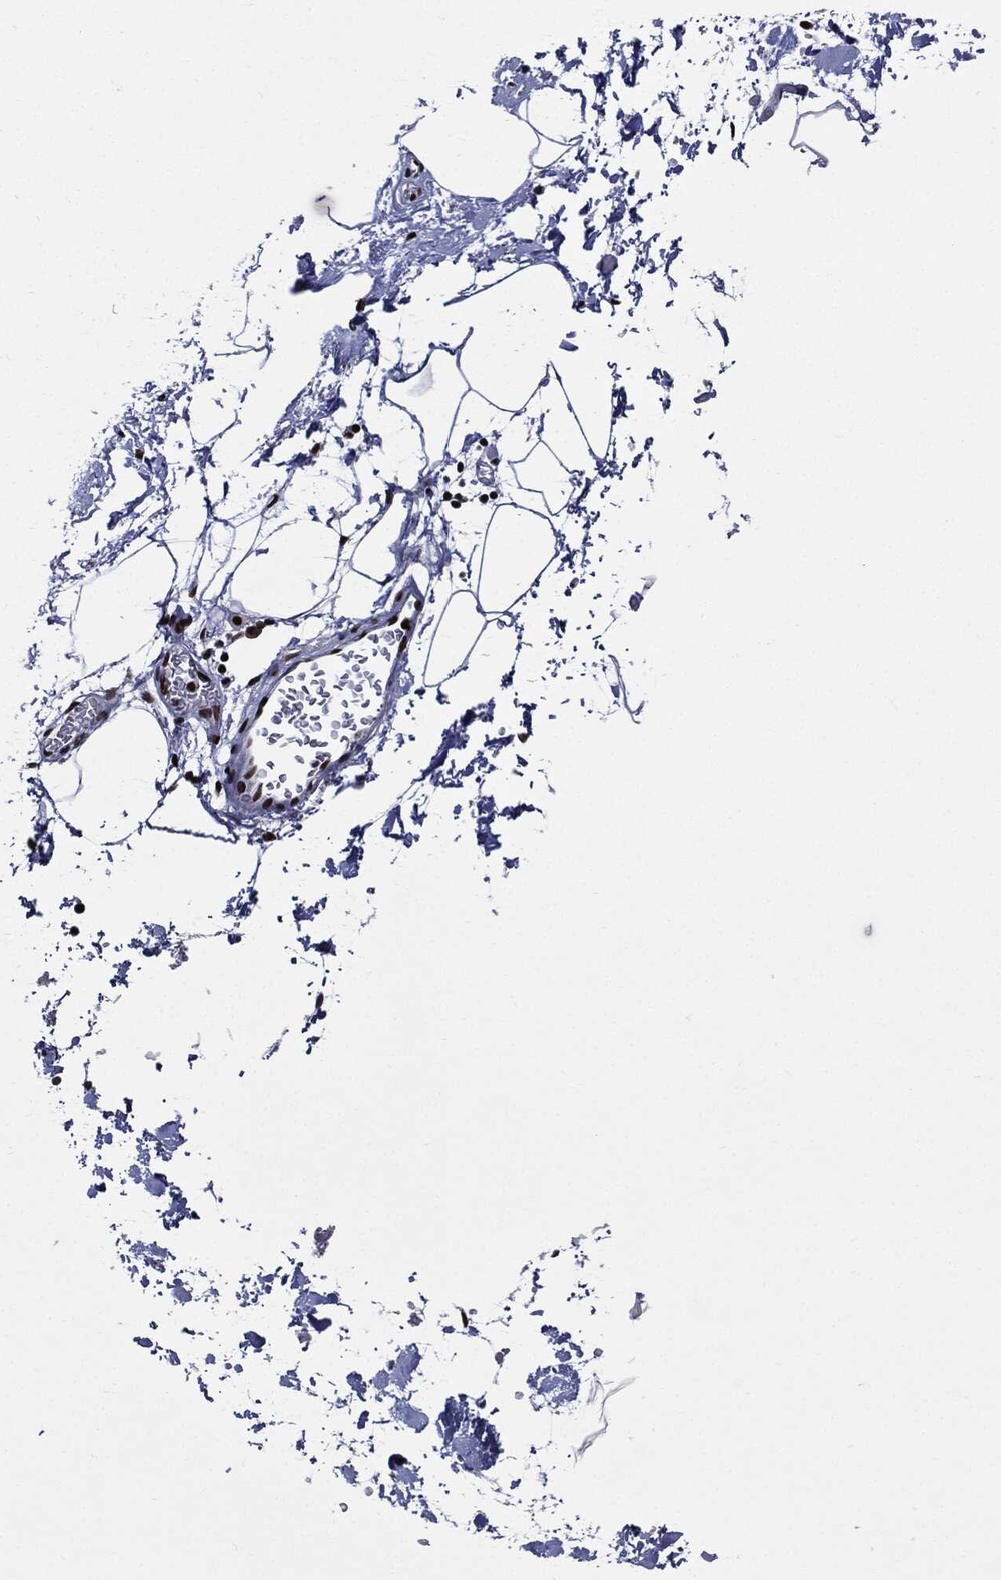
{"staining": {"intensity": "negative", "quantity": "none", "location": "none"}, "tissue": "adipose tissue", "cell_type": "Adipocytes", "image_type": "normal", "snomed": [{"axis": "morphology", "description": "Normal tissue, NOS"}, {"axis": "topography", "description": "Soft tissue"}, {"axis": "topography", "description": "Adipose tissue"}, {"axis": "topography", "description": "Vascular tissue"}, {"axis": "topography", "description": "Peripheral nerve tissue"}], "caption": "A high-resolution histopathology image shows immunohistochemistry (IHC) staining of unremarkable adipose tissue, which demonstrates no significant staining in adipocytes.", "gene": "ZFP91", "patient": {"sex": "male", "age": 68}}